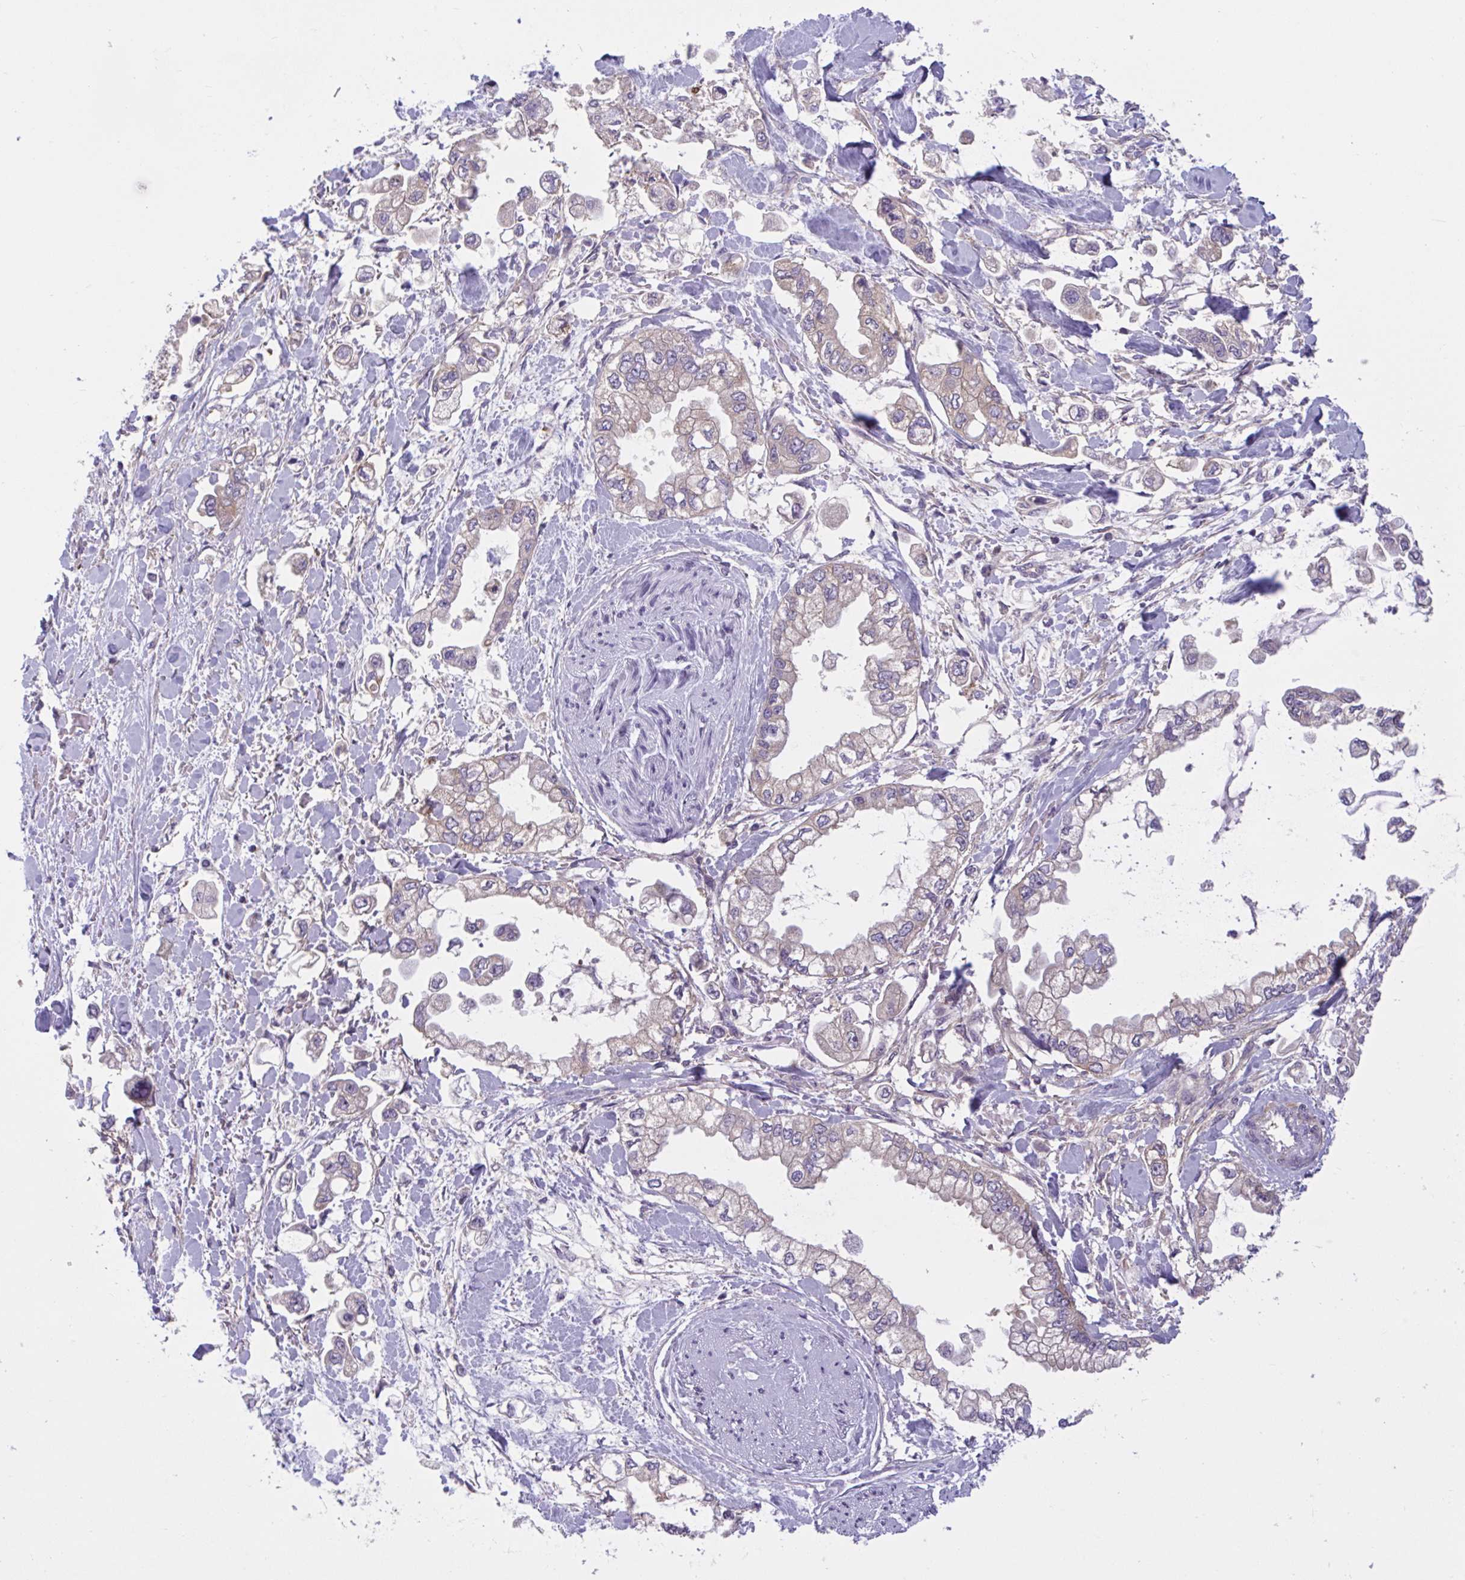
{"staining": {"intensity": "negative", "quantity": "none", "location": "none"}, "tissue": "stomach cancer", "cell_type": "Tumor cells", "image_type": "cancer", "snomed": [{"axis": "morphology", "description": "Adenocarcinoma, NOS"}, {"axis": "topography", "description": "Stomach"}], "caption": "The immunohistochemistry image has no significant staining in tumor cells of adenocarcinoma (stomach) tissue.", "gene": "WNT9B", "patient": {"sex": "male", "age": 62}}